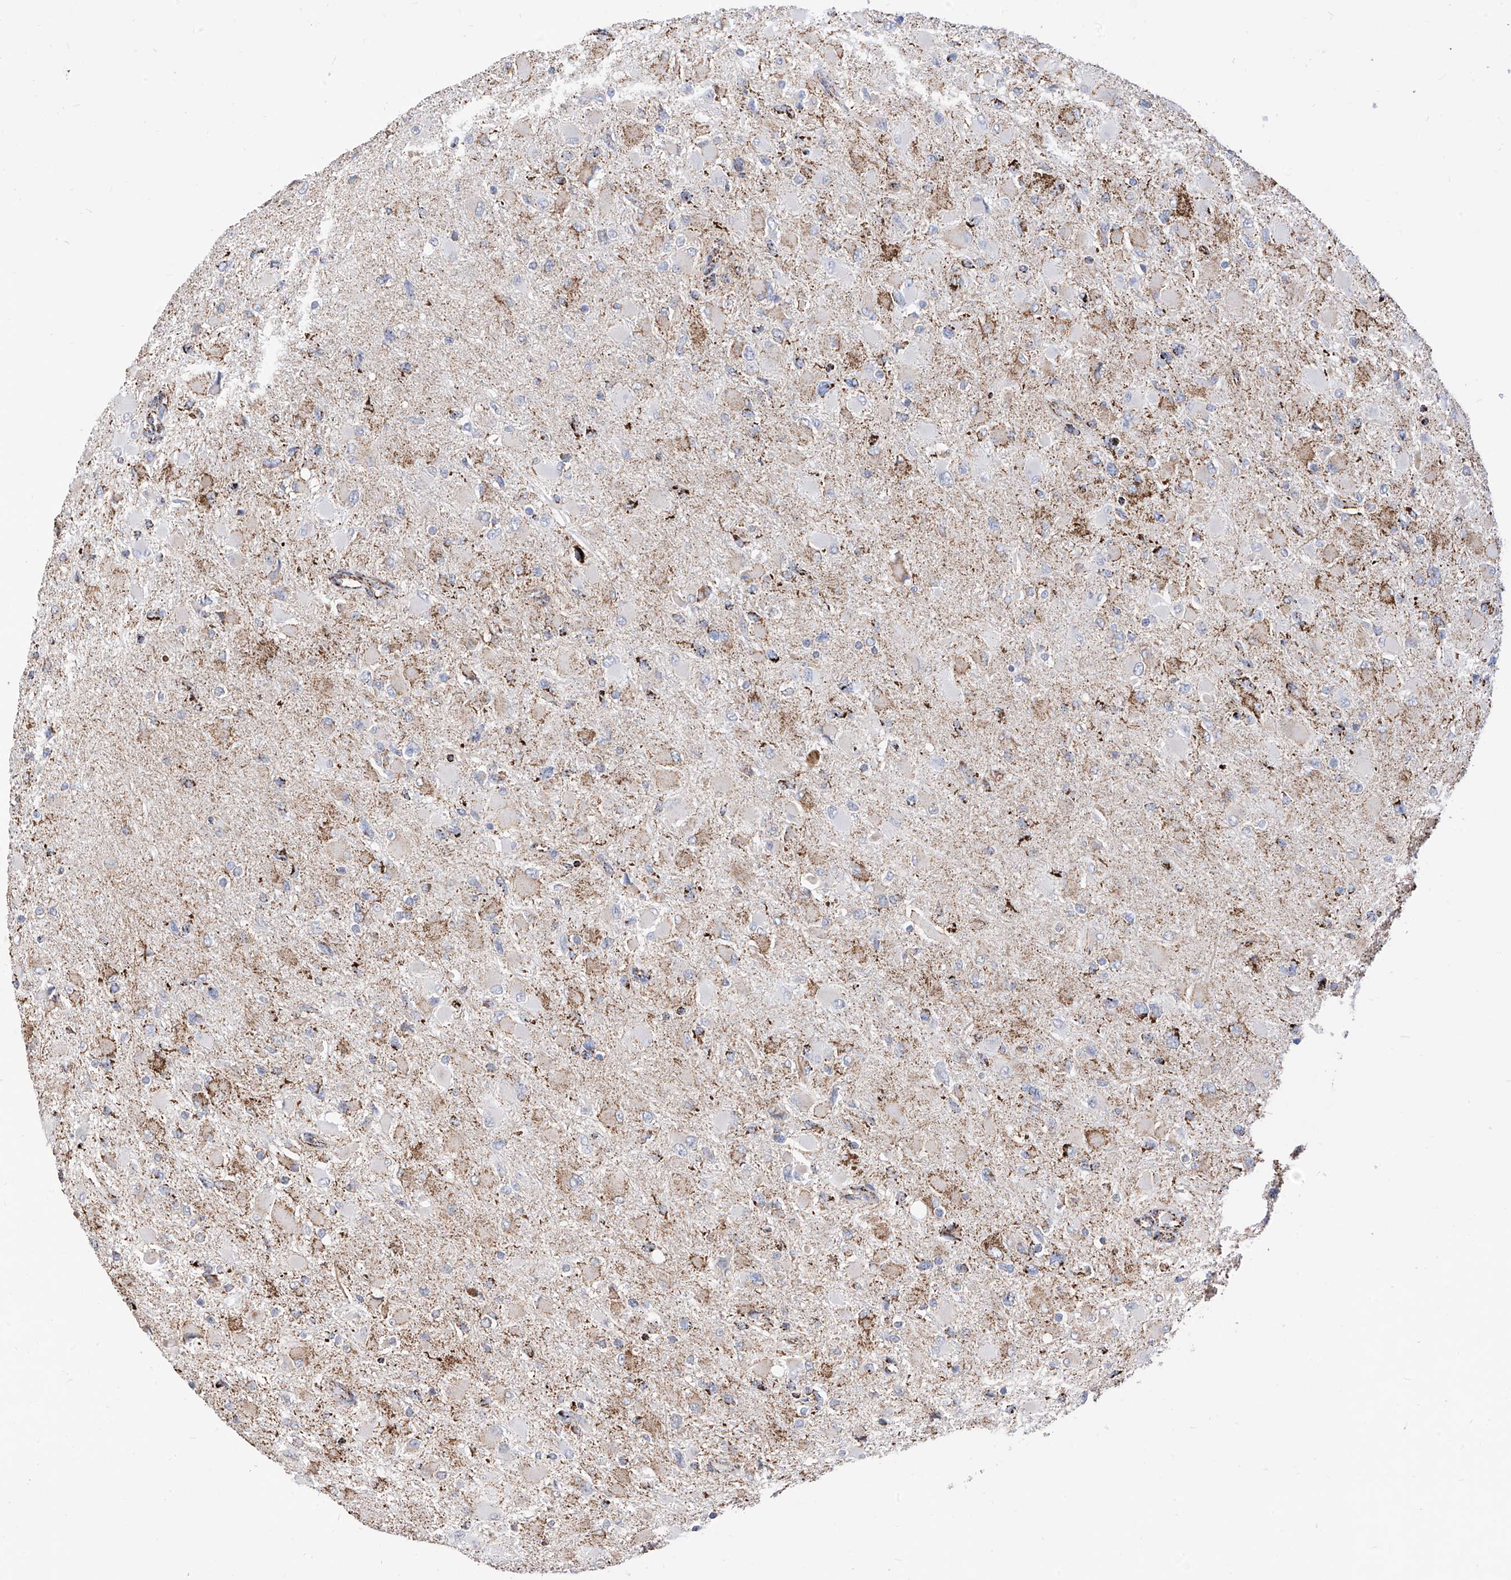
{"staining": {"intensity": "strong", "quantity": "<25%", "location": "cytoplasmic/membranous"}, "tissue": "glioma", "cell_type": "Tumor cells", "image_type": "cancer", "snomed": [{"axis": "morphology", "description": "Glioma, malignant, High grade"}, {"axis": "topography", "description": "Cerebral cortex"}], "caption": "The micrograph shows staining of malignant glioma (high-grade), revealing strong cytoplasmic/membranous protein expression (brown color) within tumor cells.", "gene": "COX5B", "patient": {"sex": "female", "age": 36}}